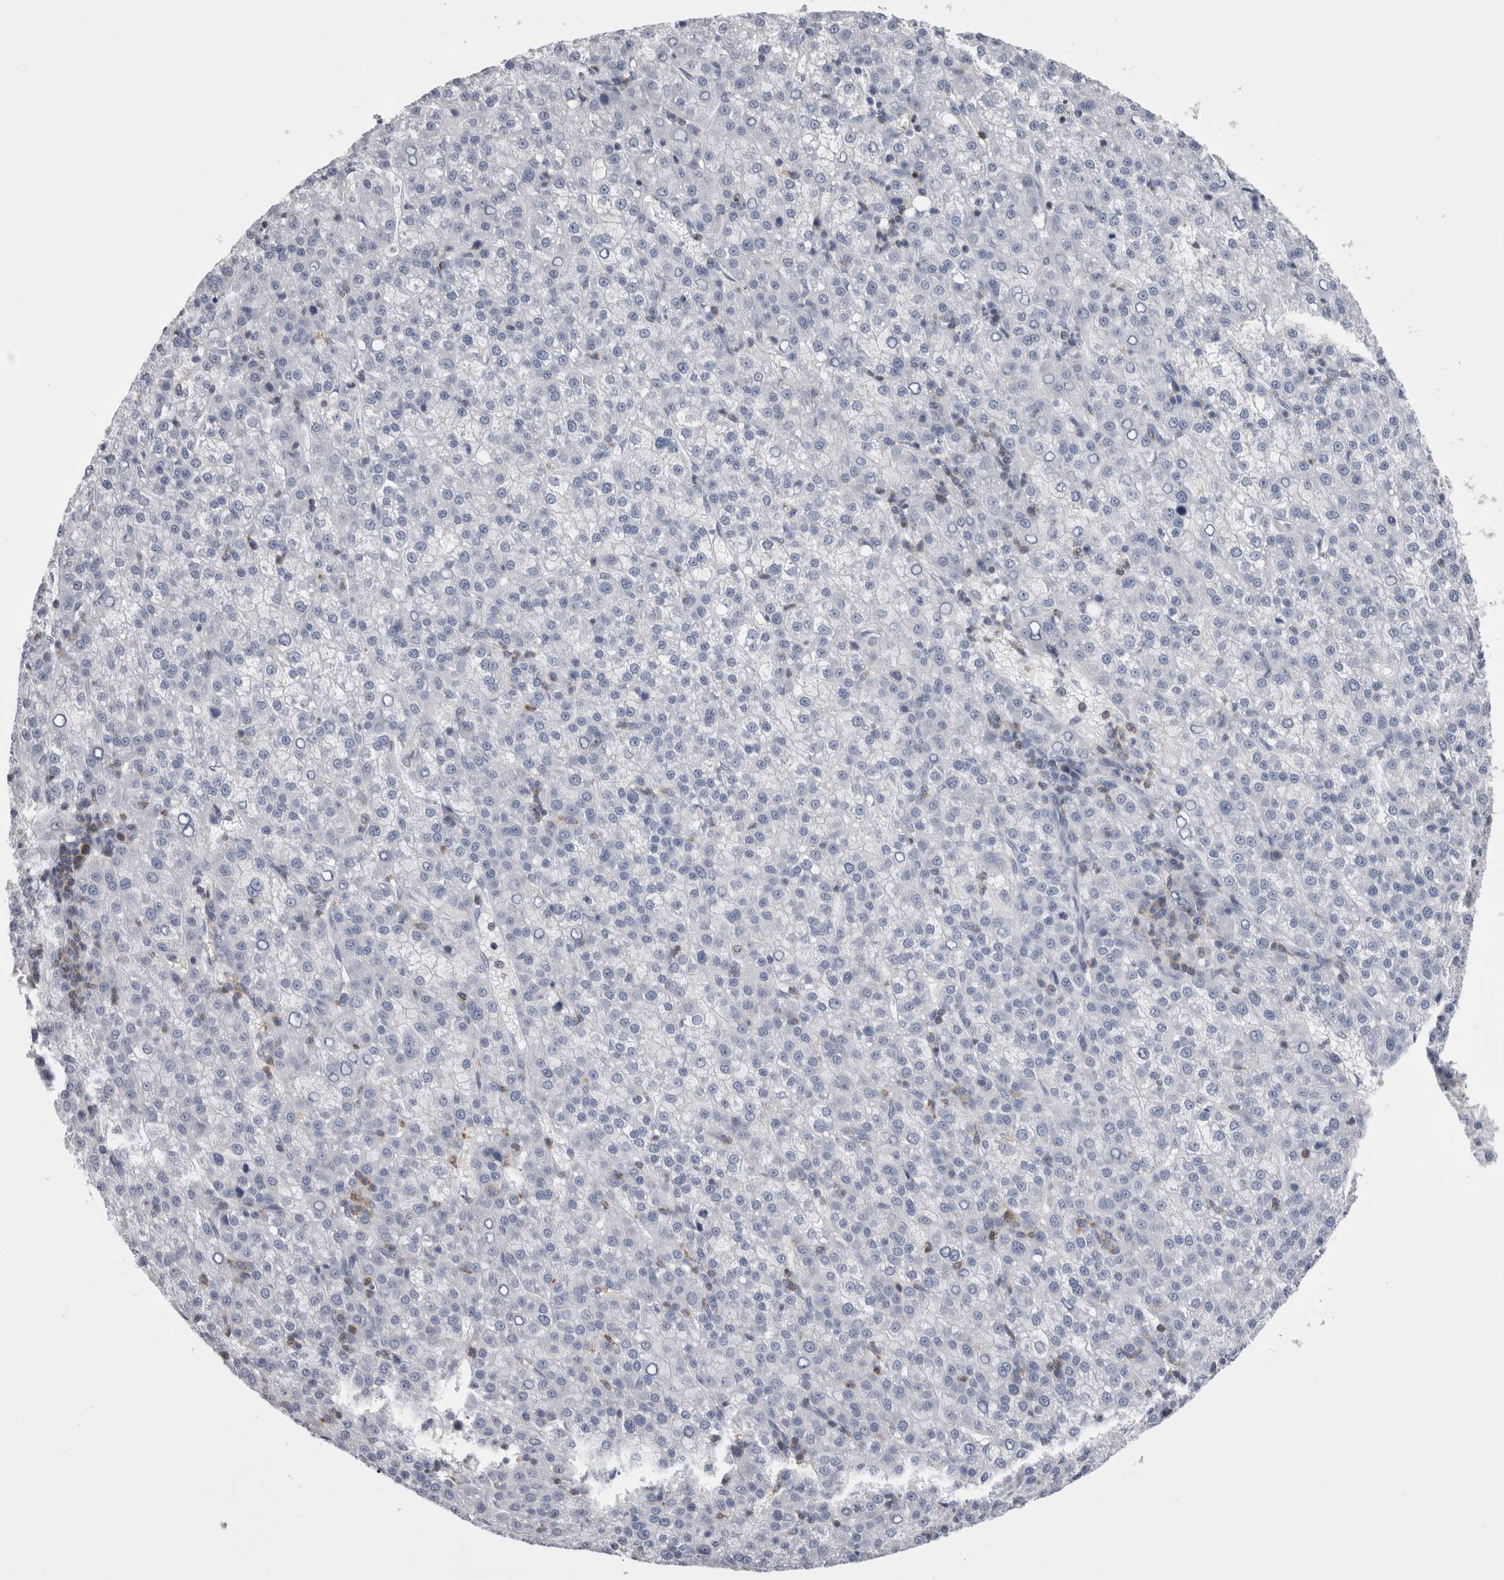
{"staining": {"intensity": "negative", "quantity": "none", "location": "none"}, "tissue": "liver cancer", "cell_type": "Tumor cells", "image_type": "cancer", "snomed": [{"axis": "morphology", "description": "Carcinoma, Hepatocellular, NOS"}, {"axis": "topography", "description": "Liver"}], "caption": "Histopathology image shows no significant protein expression in tumor cells of liver cancer. (Stains: DAB (3,3'-diaminobenzidine) immunohistochemistry (IHC) with hematoxylin counter stain, Microscopy: brightfield microscopy at high magnification).", "gene": "DCTN6", "patient": {"sex": "female", "age": 58}}